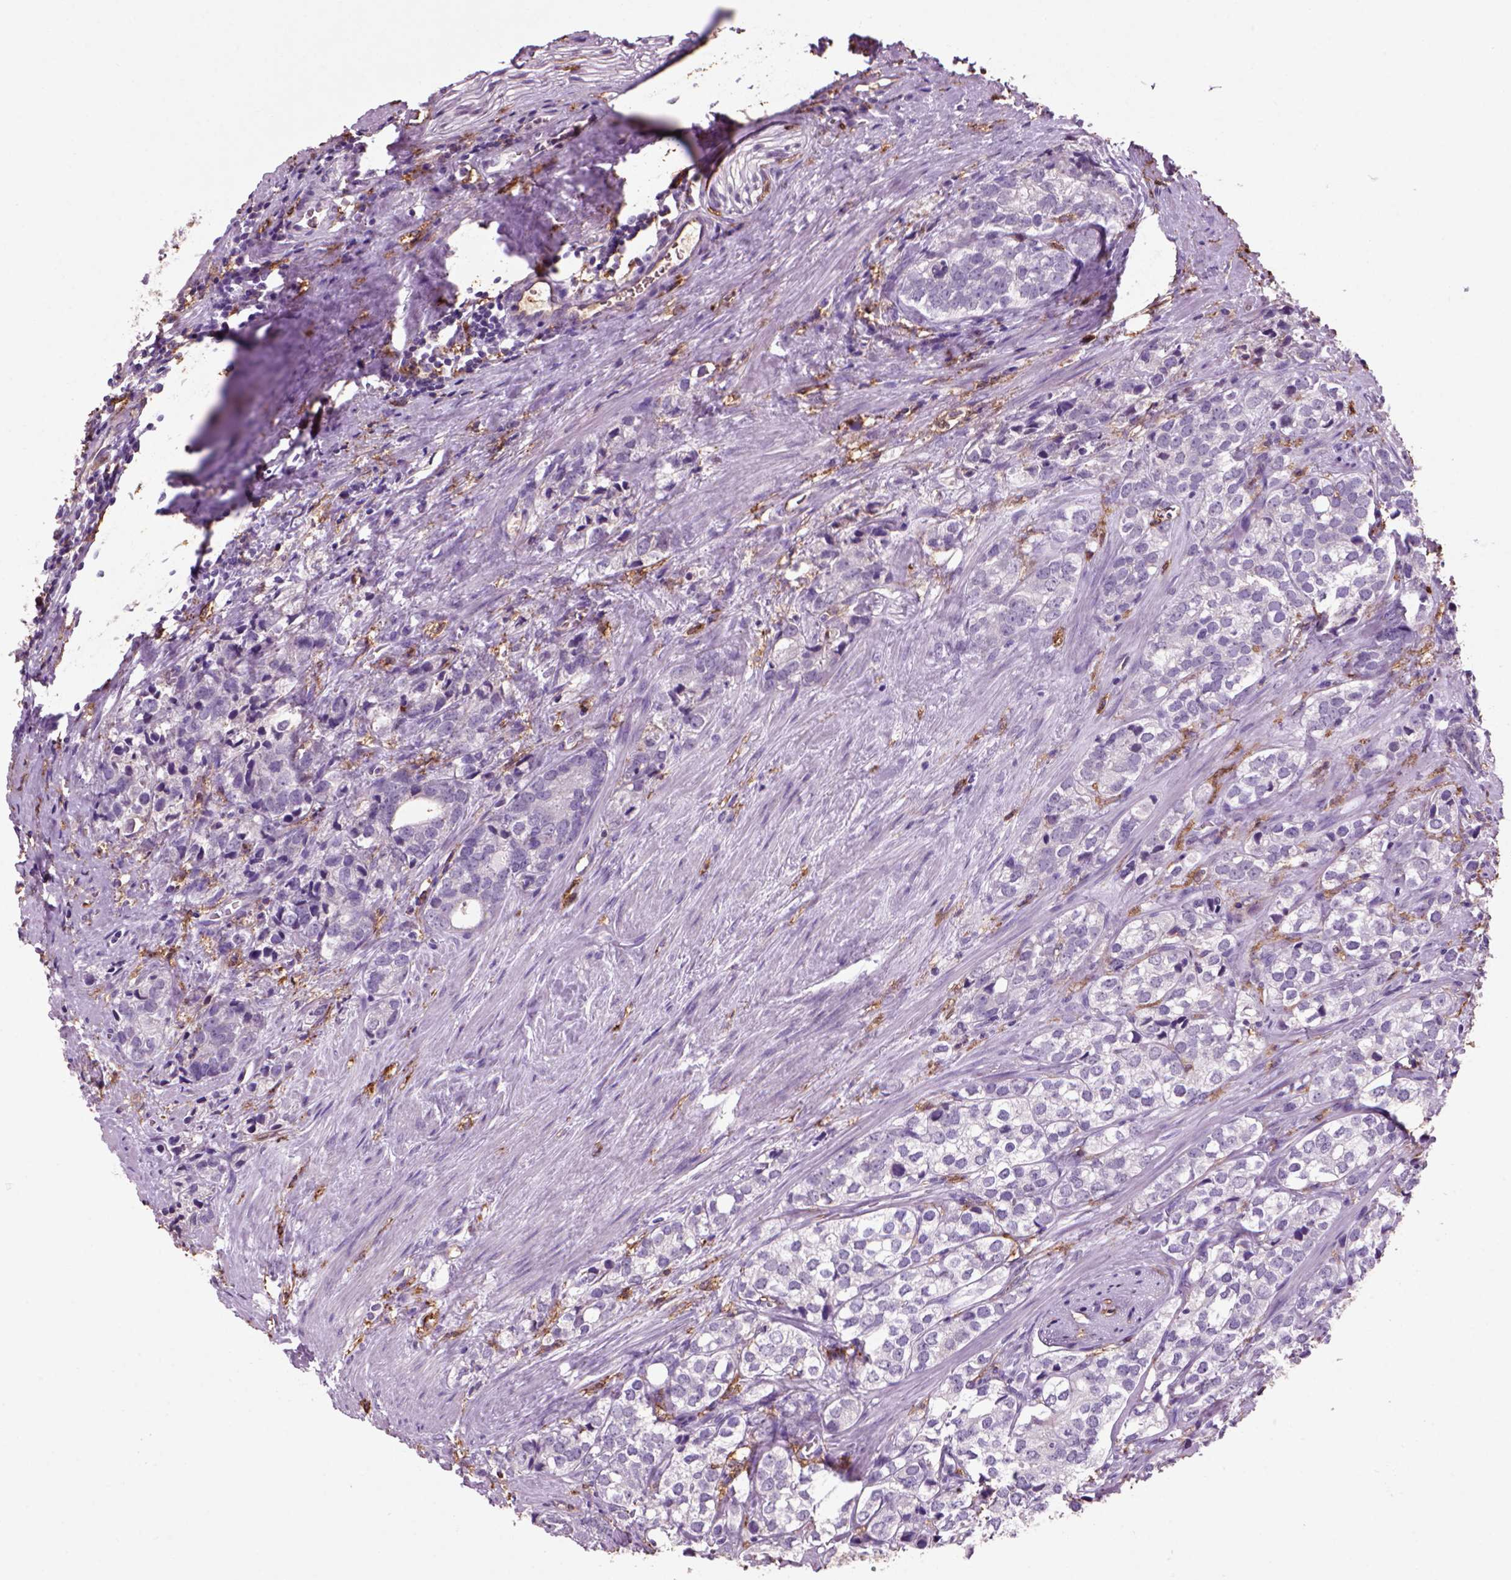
{"staining": {"intensity": "negative", "quantity": "none", "location": "none"}, "tissue": "prostate cancer", "cell_type": "Tumor cells", "image_type": "cancer", "snomed": [{"axis": "morphology", "description": "Adenocarcinoma, NOS"}, {"axis": "topography", "description": "Prostate and seminal vesicle, NOS"}], "caption": "IHC histopathology image of neoplastic tissue: prostate cancer (adenocarcinoma) stained with DAB (3,3'-diaminobenzidine) exhibits no significant protein expression in tumor cells.", "gene": "CD14", "patient": {"sex": "male", "age": 63}}